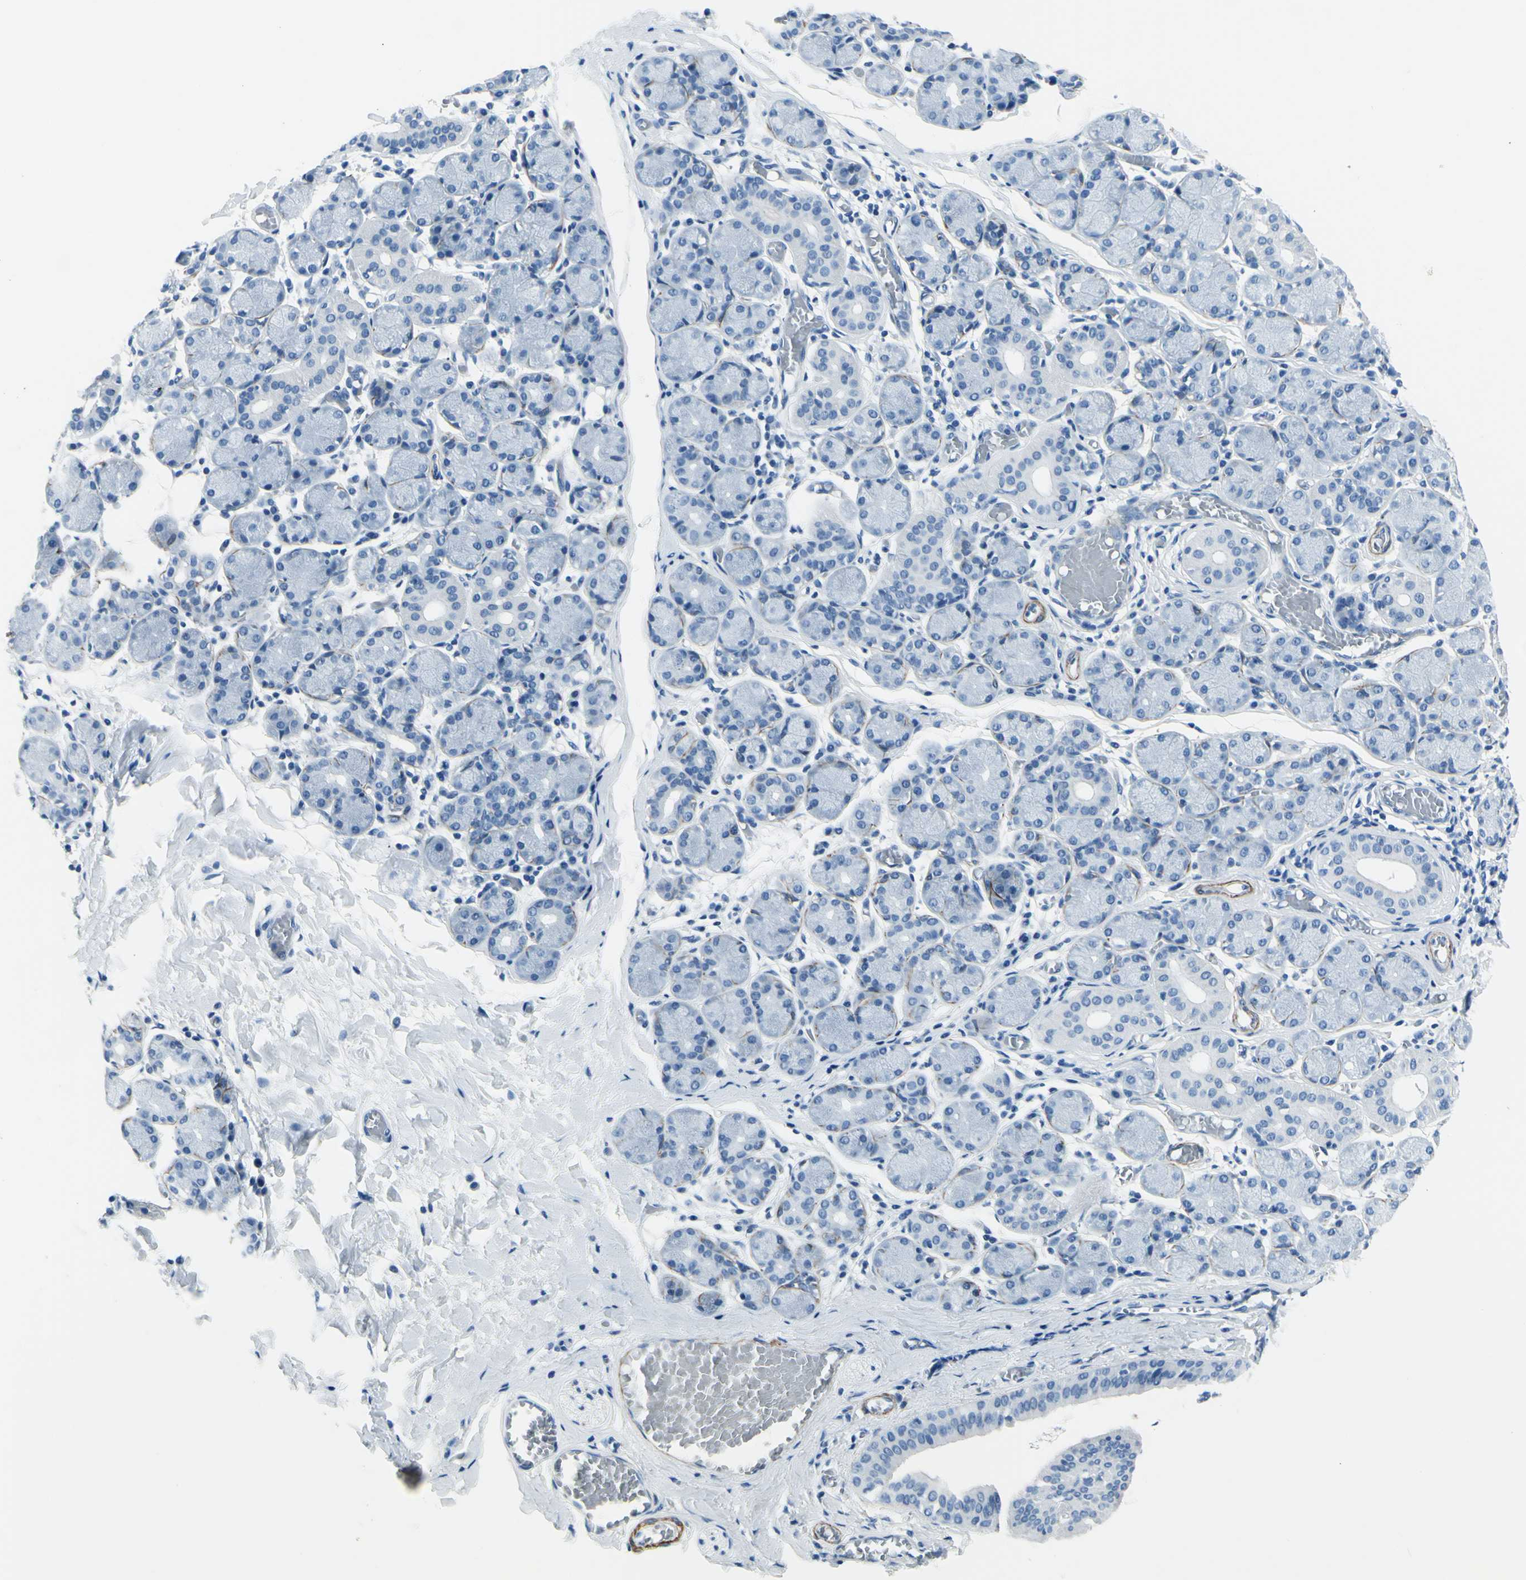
{"staining": {"intensity": "moderate", "quantity": "25%-75%", "location": "cytoplasmic/membranous"}, "tissue": "salivary gland", "cell_type": "Glandular cells", "image_type": "normal", "snomed": [{"axis": "morphology", "description": "Normal tissue, NOS"}, {"axis": "topography", "description": "Salivary gland"}], "caption": "IHC histopathology image of unremarkable salivary gland: salivary gland stained using IHC reveals medium levels of moderate protein expression localized specifically in the cytoplasmic/membranous of glandular cells, appearing as a cytoplasmic/membranous brown color.", "gene": "CDH15", "patient": {"sex": "female", "age": 24}}